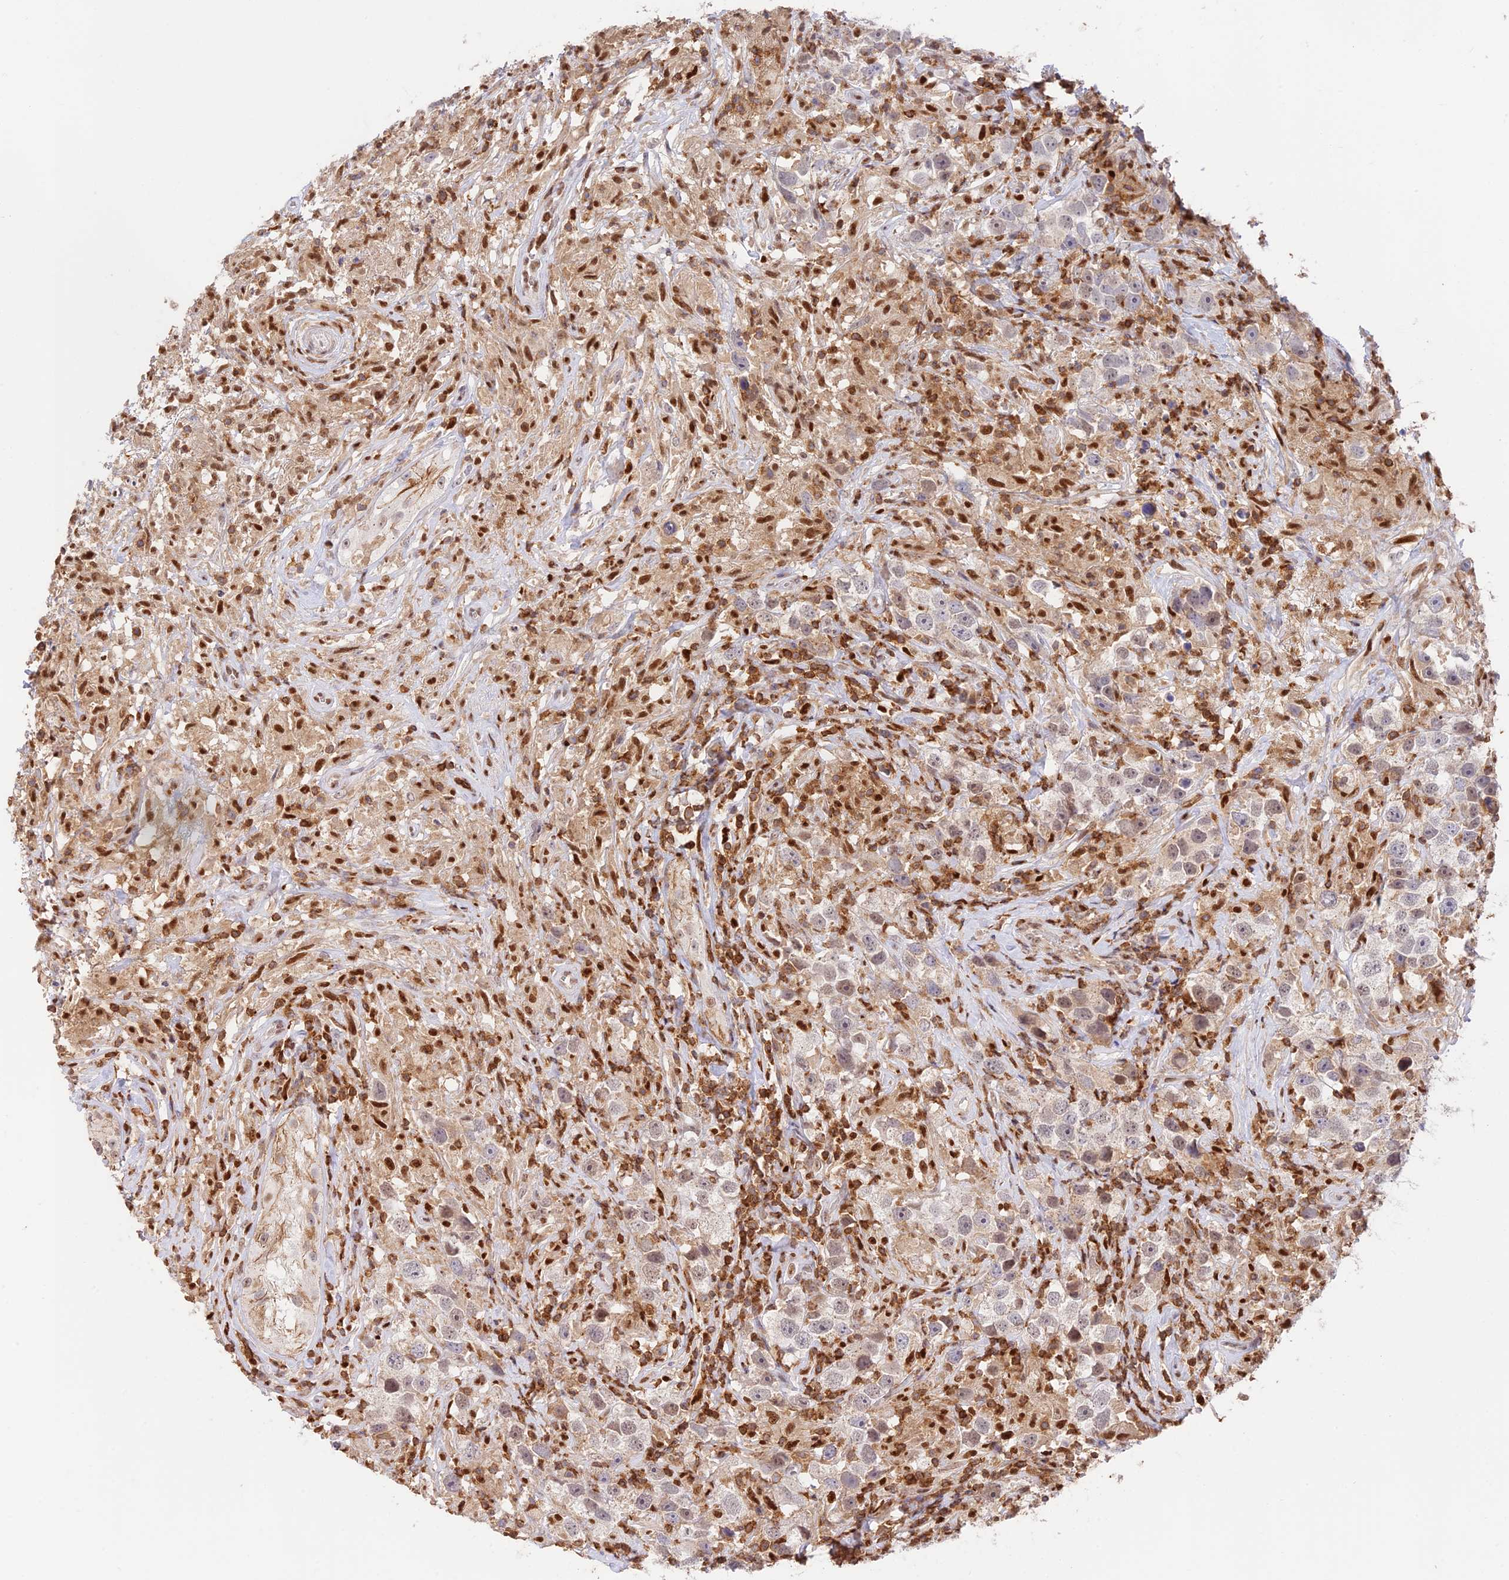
{"staining": {"intensity": "weak", "quantity": "<25%", "location": "nuclear"}, "tissue": "testis cancer", "cell_type": "Tumor cells", "image_type": "cancer", "snomed": [{"axis": "morphology", "description": "Seminoma, NOS"}, {"axis": "topography", "description": "Testis"}], "caption": "Immunohistochemistry of testis cancer exhibits no positivity in tumor cells.", "gene": "DENND1C", "patient": {"sex": "male", "age": 49}}